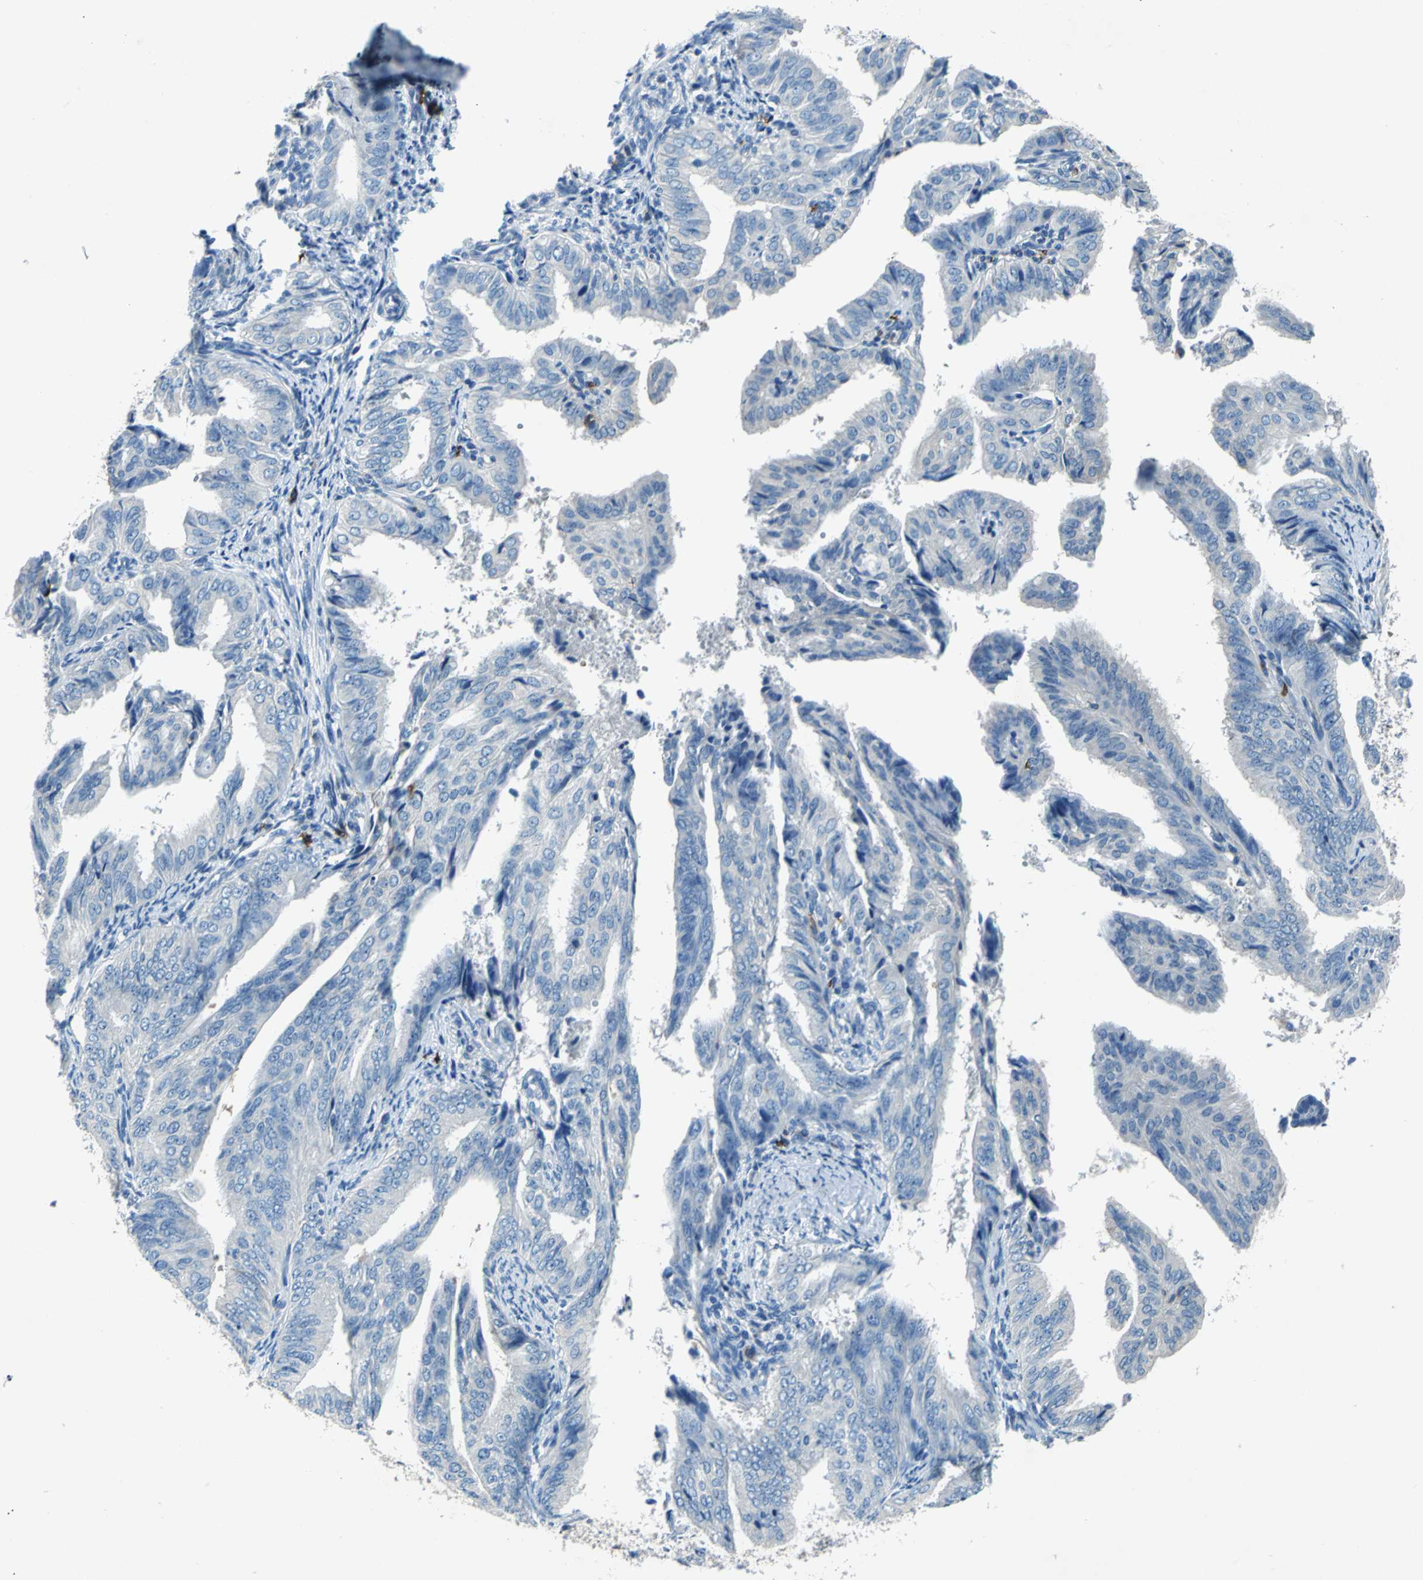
{"staining": {"intensity": "negative", "quantity": "none", "location": "none"}, "tissue": "endometrial cancer", "cell_type": "Tumor cells", "image_type": "cancer", "snomed": [{"axis": "morphology", "description": "Adenocarcinoma, NOS"}, {"axis": "topography", "description": "Endometrium"}], "caption": "Immunohistochemistry of human endometrial cancer (adenocarcinoma) exhibits no staining in tumor cells.", "gene": "RPS13", "patient": {"sex": "female", "age": 58}}